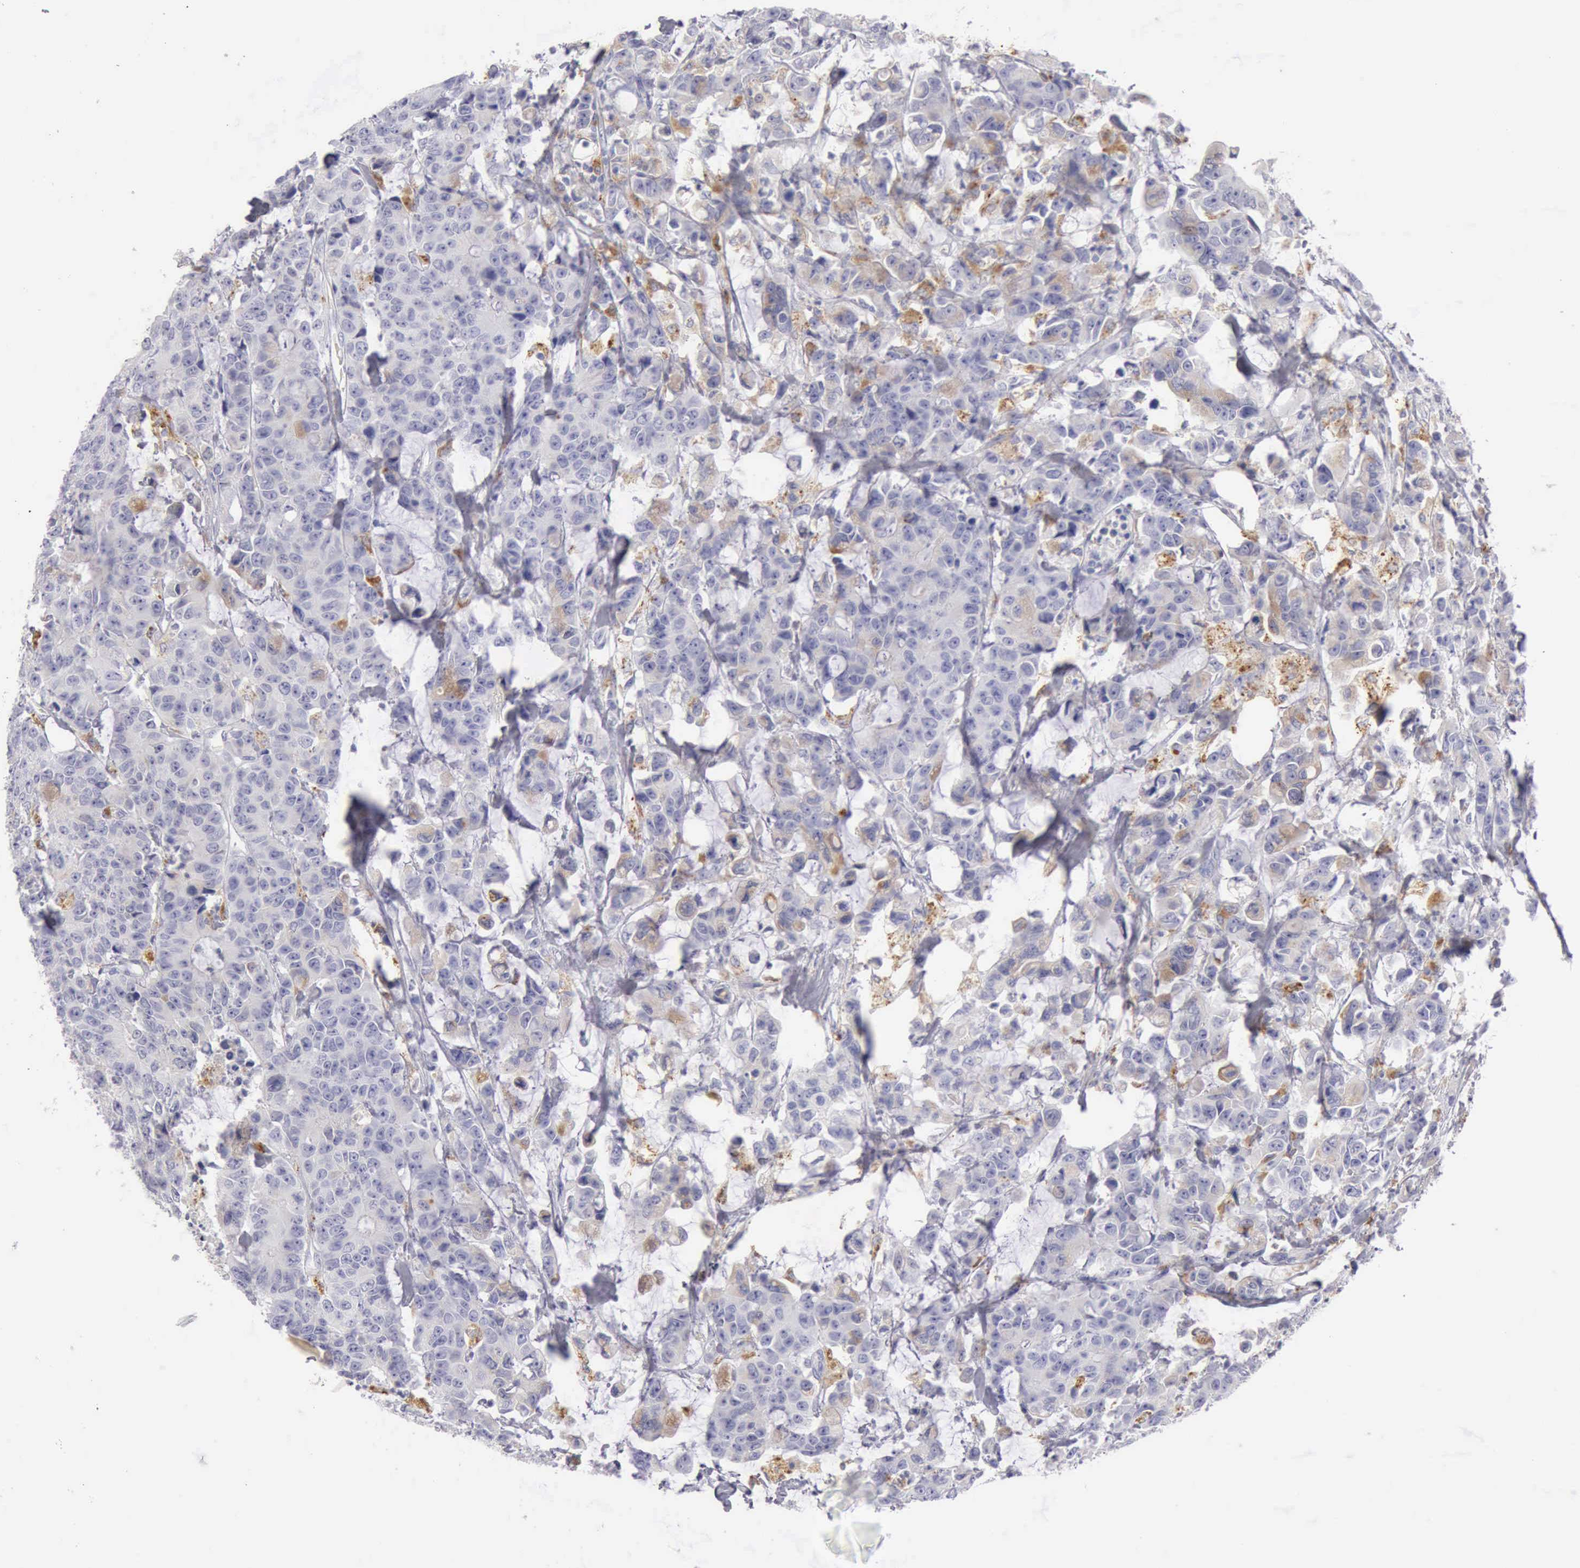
{"staining": {"intensity": "weak", "quantity": "<25%", "location": "cytoplasmic/membranous"}, "tissue": "colorectal cancer", "cell_type": "Tumor cells", "image_type": "cancer", "snomed": [{"axis": "morphology", "description": "Adenocarcinoma, NOS"}, {"axis": "topography", "description": "Colon"}], "caption": "Tumor cells show no significant protein expression in colorectal cancer (adenocarcinoma).", "gene": "CTSS", "patient": {"sex": "female", "age": 86}}